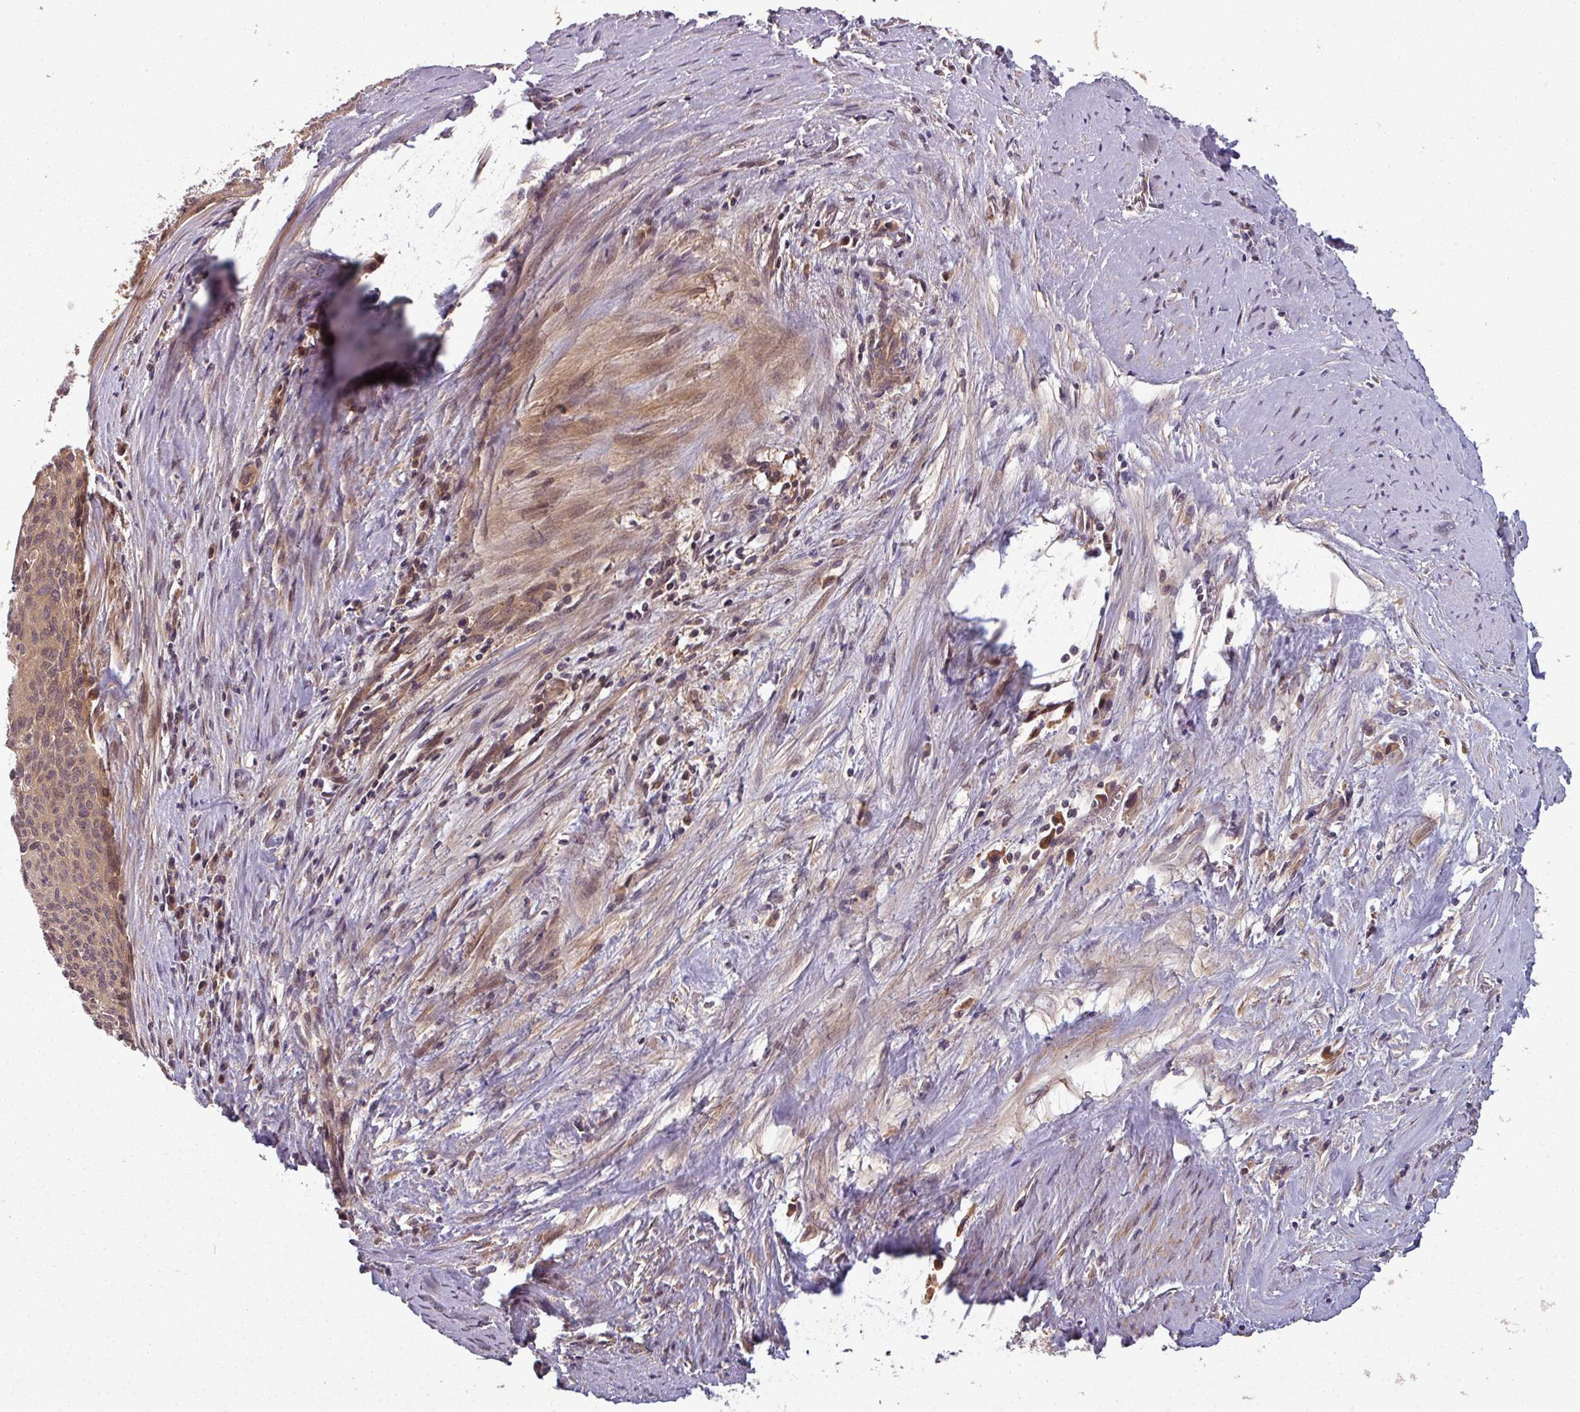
{"staining": {"intensity": "weak", "quantity": ">75%", "location": "cytoplasmic/membranous"}, "tissue": "cervical cancer", "cell_type": "Tumor cells", "image_type": "cancer", "snomed": [{"axis": "morphology", "description": "Squamous cell carcinoma, NOS"}, {"axis": "topography", "description": "Cervix"}], "caption": "A high-resolution micrograph shows immunohistochemistry (IHC) staining of cervical squamous cell carcinoma, which reveals weak cytoplasmic/membranous positivity in about >75% of tumor cells.", "gene": "GSKIP", "patient": {"sex": "female", "age": 55}}